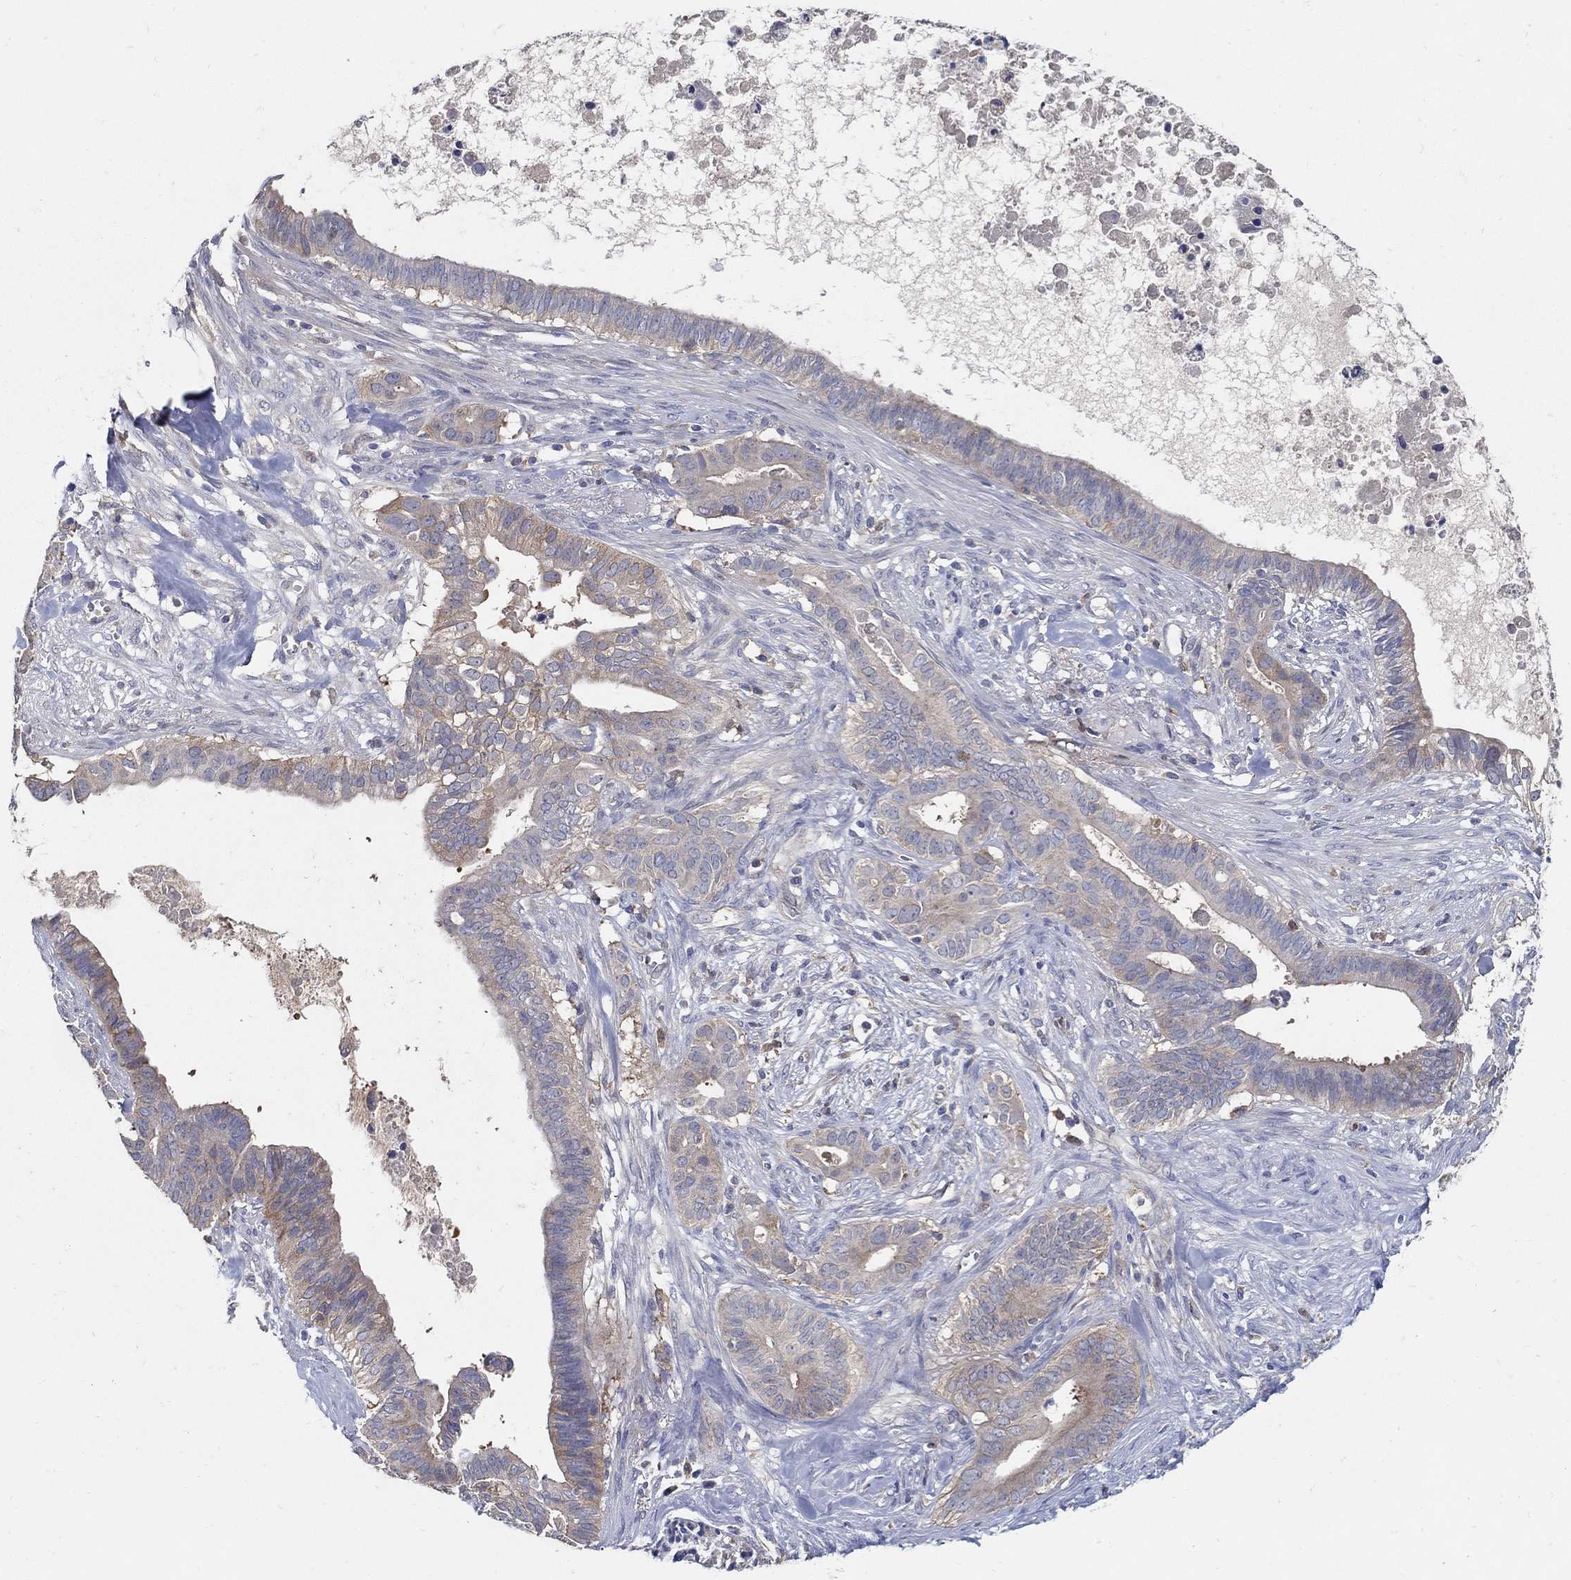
{"staining": {"intensity": "moderate", "quantity": "<25%", "location": "cytoplasmic/membranous"}, "tissue": "pancreatic cancer", "cell_type": "Tumor cells", "image_type": "cancer", "snomed": [{"axis": "morphology", "description": "Adenocarcinoma, NOS"}, {"axis": "topography", "description": "Pancreas"}], "caption": "Immunohistochemistry micrograph of human pancreatic cancer (adenocarcinoma) stained for a protein (brown), which shows low levels of moderate cytoplasmic/membranous expression in approximately <25% of tumor cells.", "gene": "MTHFR", "patient": {"sex": "male", "age": 61}}